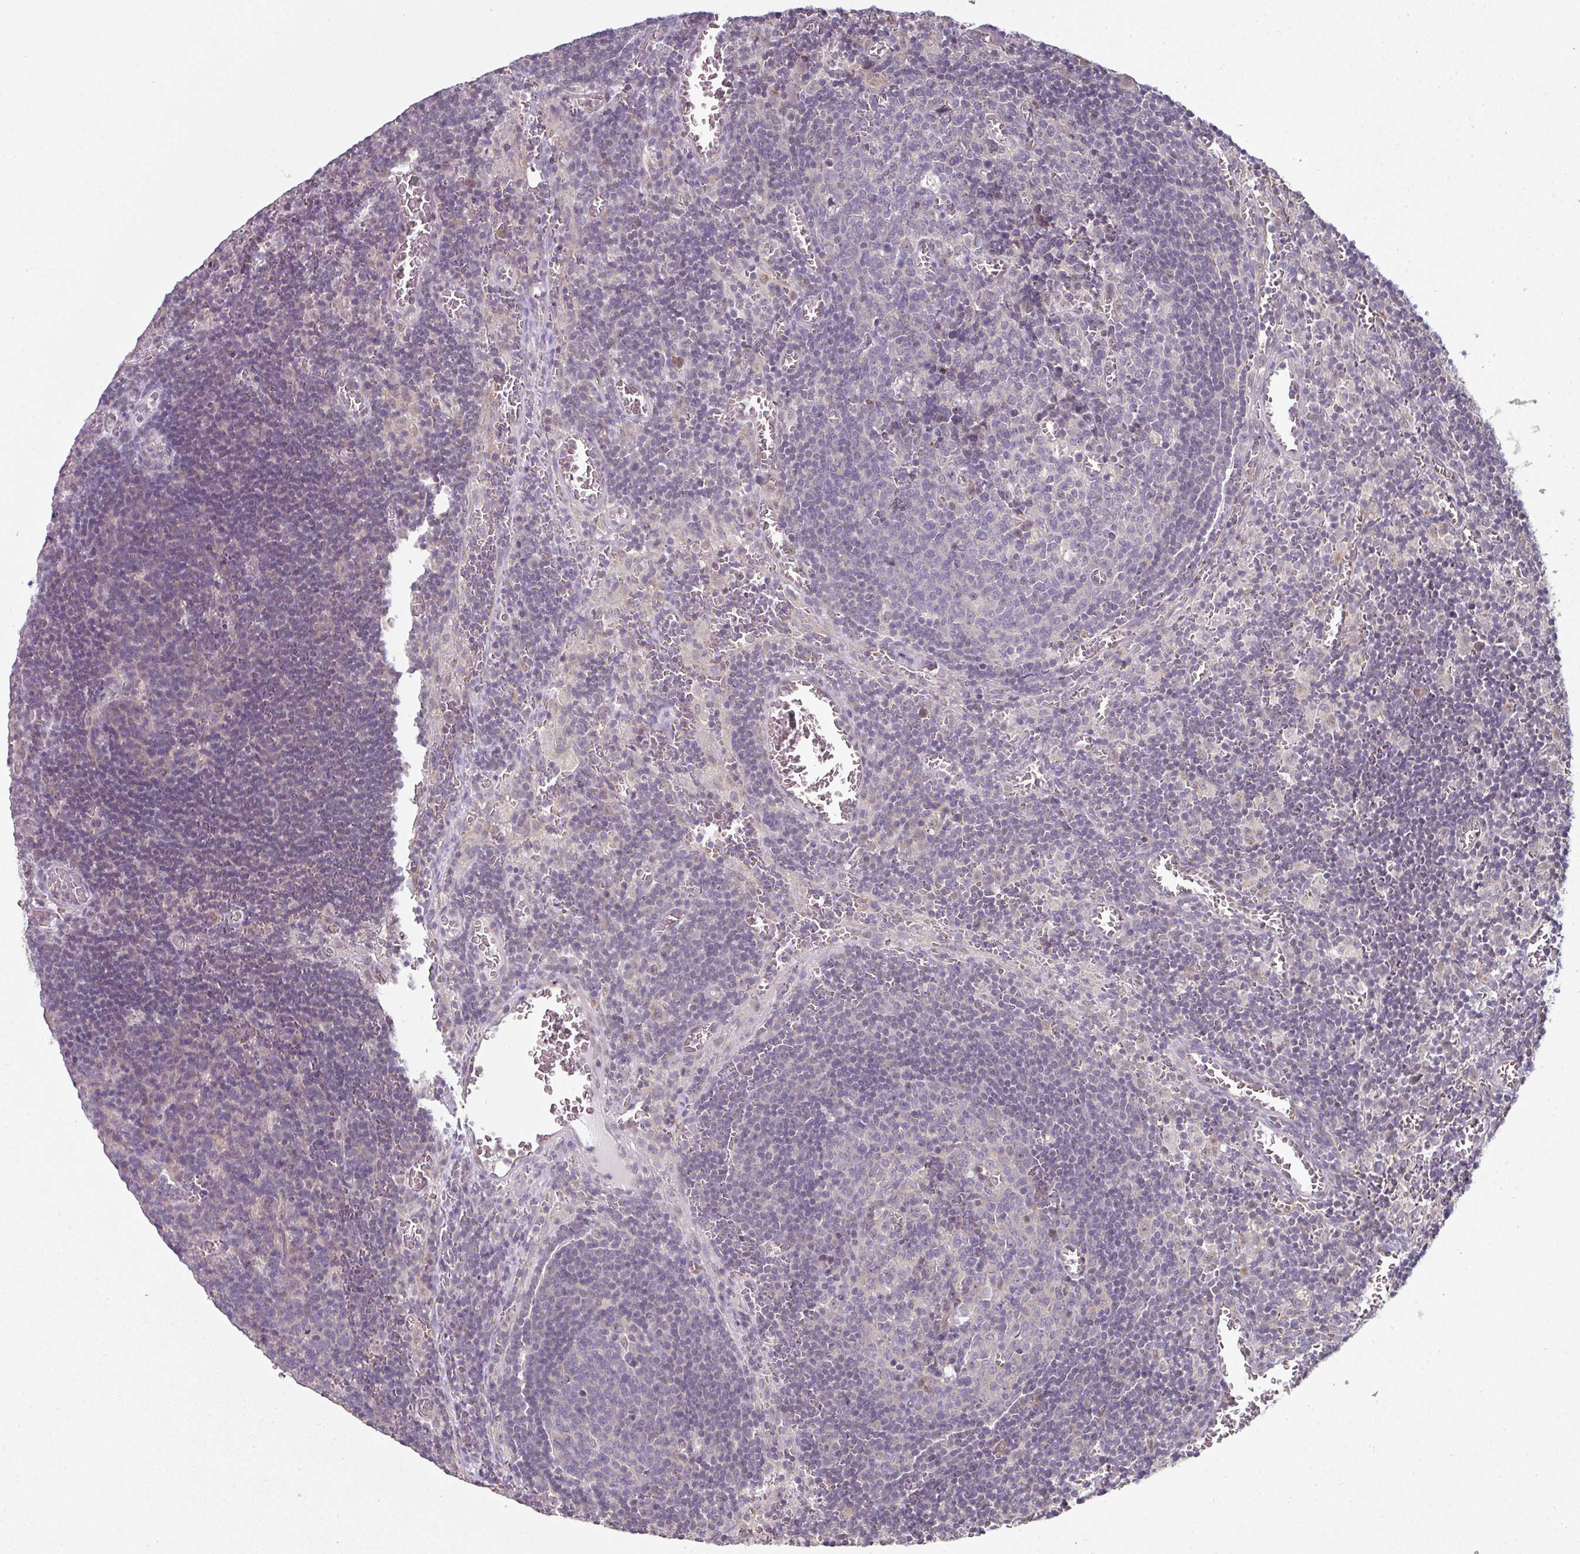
{"staining": {"intensity": "negative", "quantity": "none", "location": "none"}, "tissue": "lymph node", "cell_type": "Germinal center cells", "image_type": "normal", "snomed": [{"axis": "morphology", "description": "Normal tissue, NOS"}, {"axis": "topography", "description": "Lymph node"}], "caption": "The photomicrograph demonstrates no staining of germinal center cells in normal lymph node.", "gene": "C19orf33", "patient": {"sex": "male", "age": 50}}